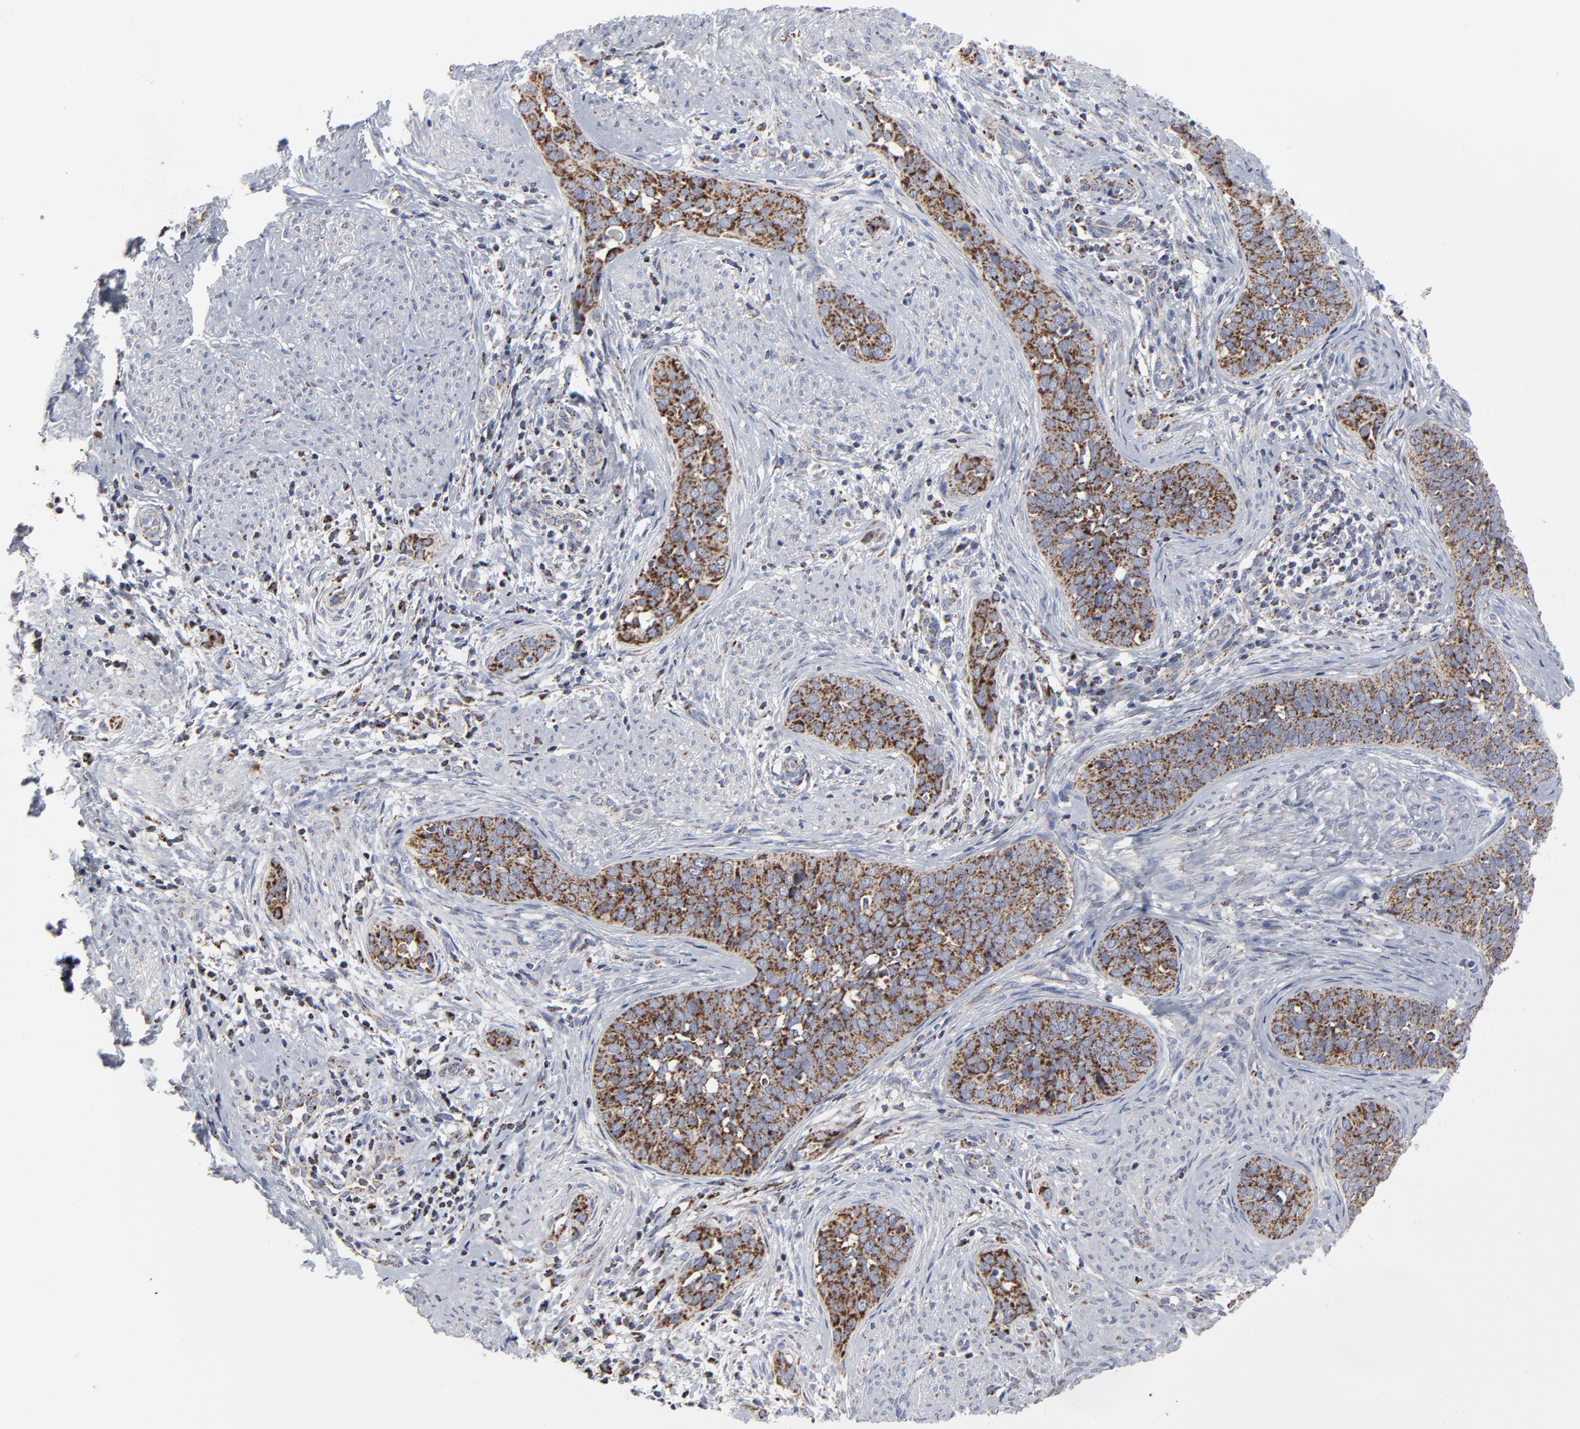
{"staining": {"intensity": "moderate", "quantity": ">75%", "location": "cytoplasmic/membranous"}, "tissue": "cervical cancer", "cell_type": "Tumor cells", "image_type": "cancer", "snomed": [{"axis": "morphology", "description": "Squamous cell carcinoma, NOS"}, {"axis": "topography", "description": "Cervix"}], "caption": "This is a histology image of immunohistochemistry (IHC) staining of cervical cancer, which shows moderate expression in the cytoplasmic/membranous of tumor cells.", "gene": "TXNRD2", "patient": {"sex": "female", "age": 31}}